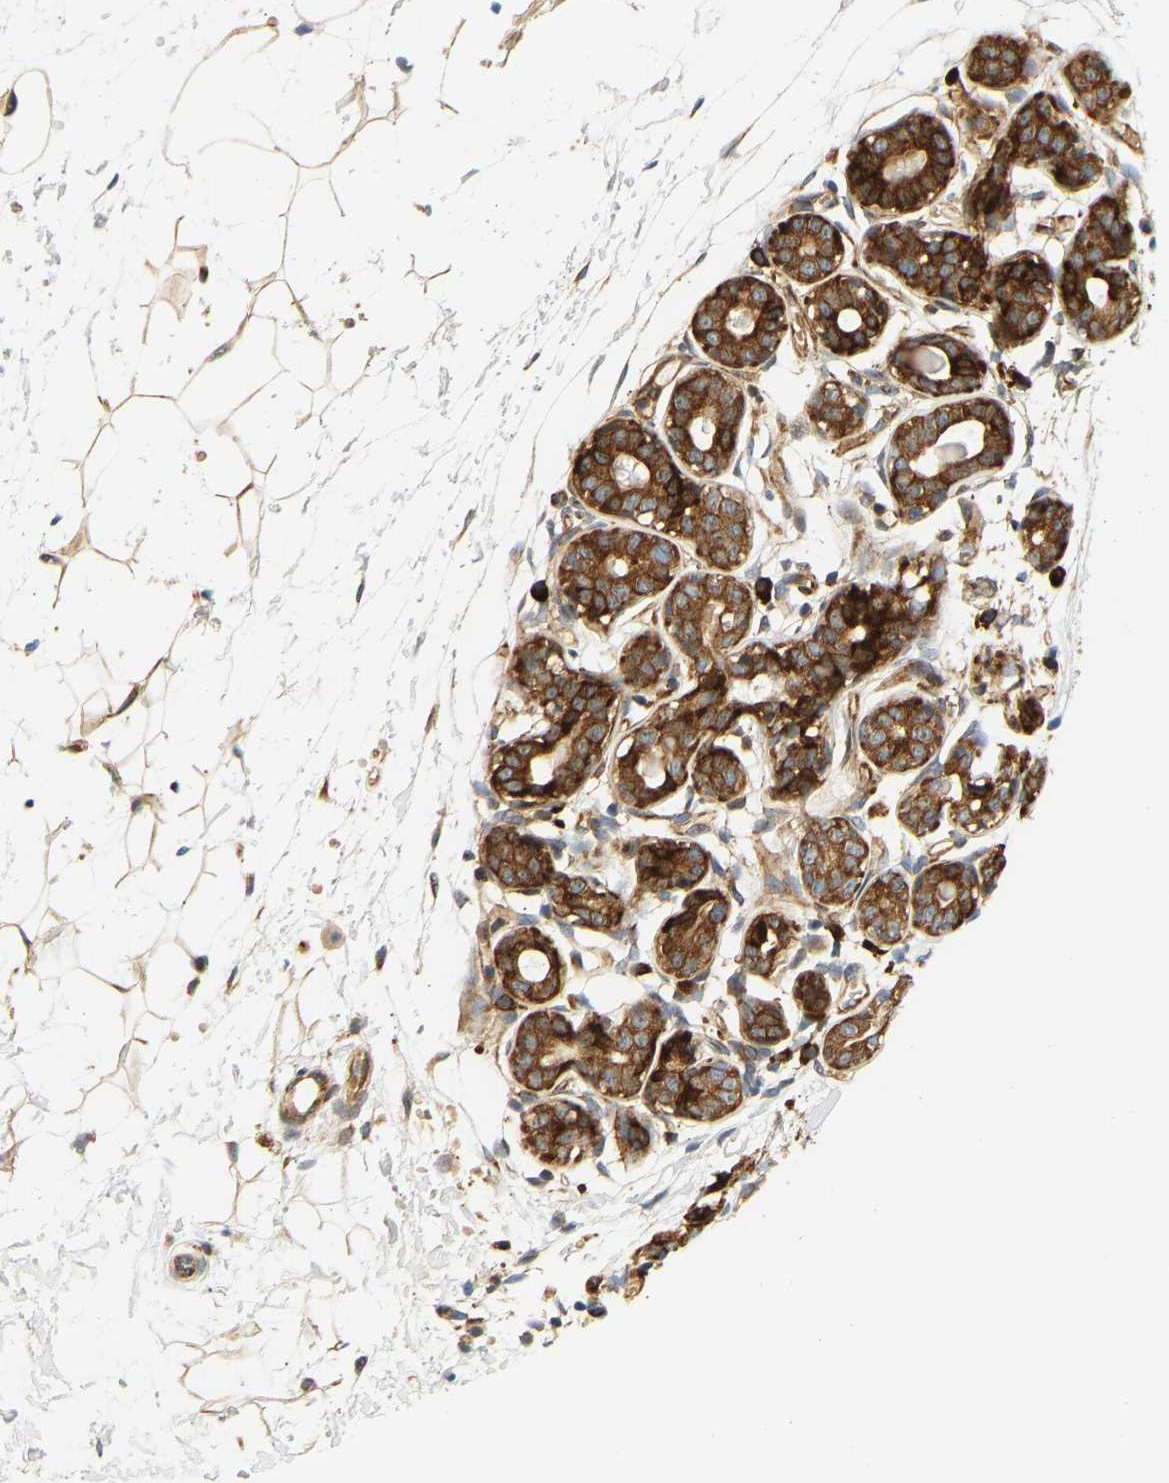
{"staining": {"intensity": "moderate", "quantity": ">75%", "location": "cytoplasmic/membranous"}, "tissue": "breast", "cell_type": "Adipocytes", "image_type": "normal", "snomed": [{"axis": "morphology", "description": "Normal tissue, NOS"}, {"axis": "topography", "description": "Breast"}], "caption": "IHC histopathology image of unremarkable breast: breast stained using immunohistochemistry (IHC) demonstrates medium levels of moderate protein expression localized specifically in the cytoplasmic/membranous of adipocytes, appearing as a cytoplasmic/membranous brown color.", "gene": "RPS14", "patient": {"sex": "female", "age": 22}}